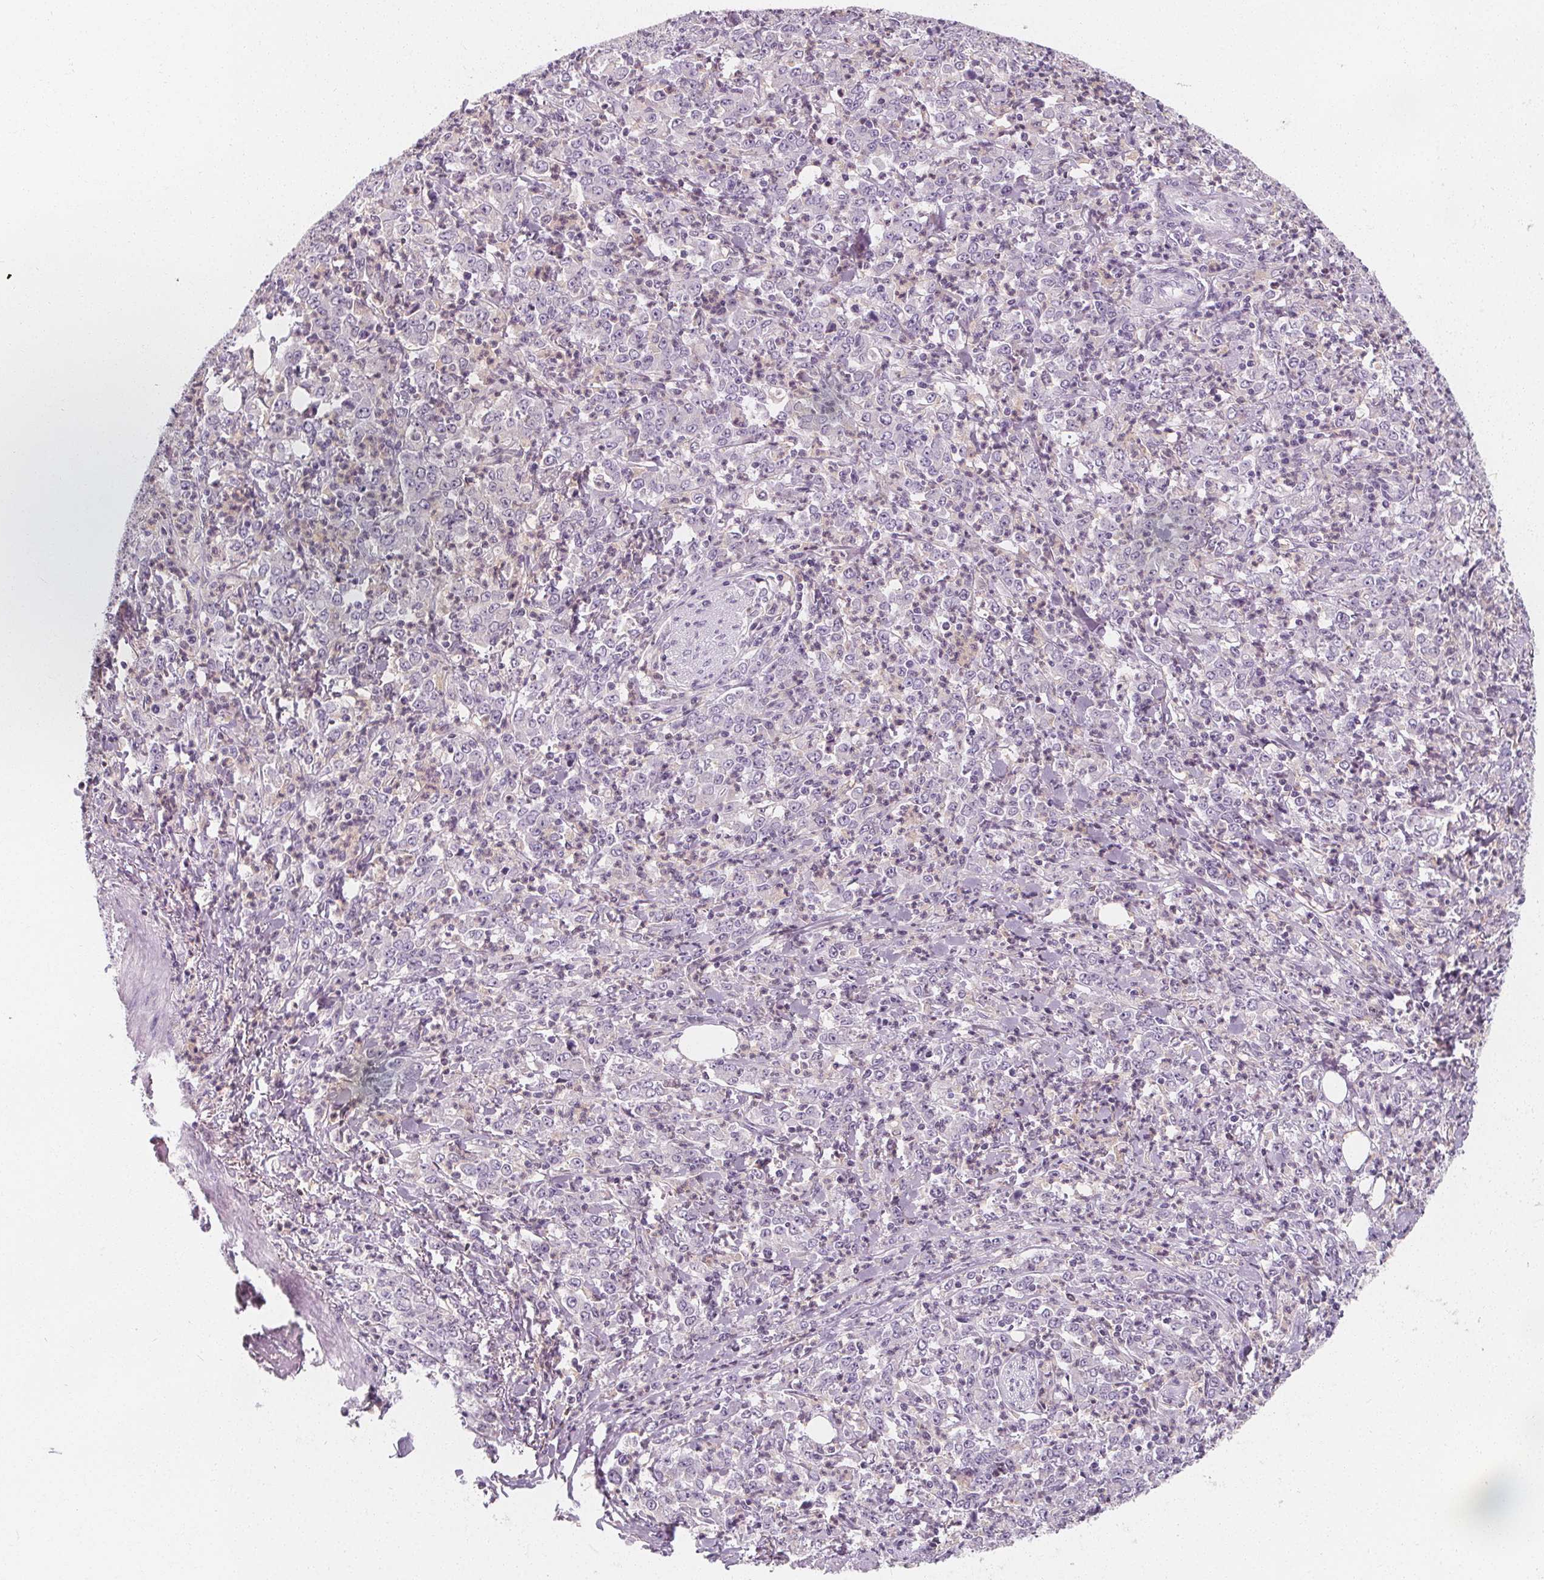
{"staining": {"intensity": "negative", "quantity": "none", "location": "none"}, "tissue": "stomach cancer", "cell_type": "Tumor cells", "image_type": "cancer", "snomed": [{"axis": "morphology", "description": "Adenocarcinoma, NOS"}, {"axis": "topography", "description": "Stomach, lower"}], "caption": "The immunohistochemistry (IHC) photomicrograph has no significant positivity in tumor cells of adenocarcinoma (stomach) tissue. The staining was performed using DAB (3,3'-diaminobenzidine) to visualize the protein expression in brown, while the nuclei were stained in blue with hematoxylin (Magnification: 20x).", "gene": "UGP2", "patient": {"sex": "female", "age": 71}}